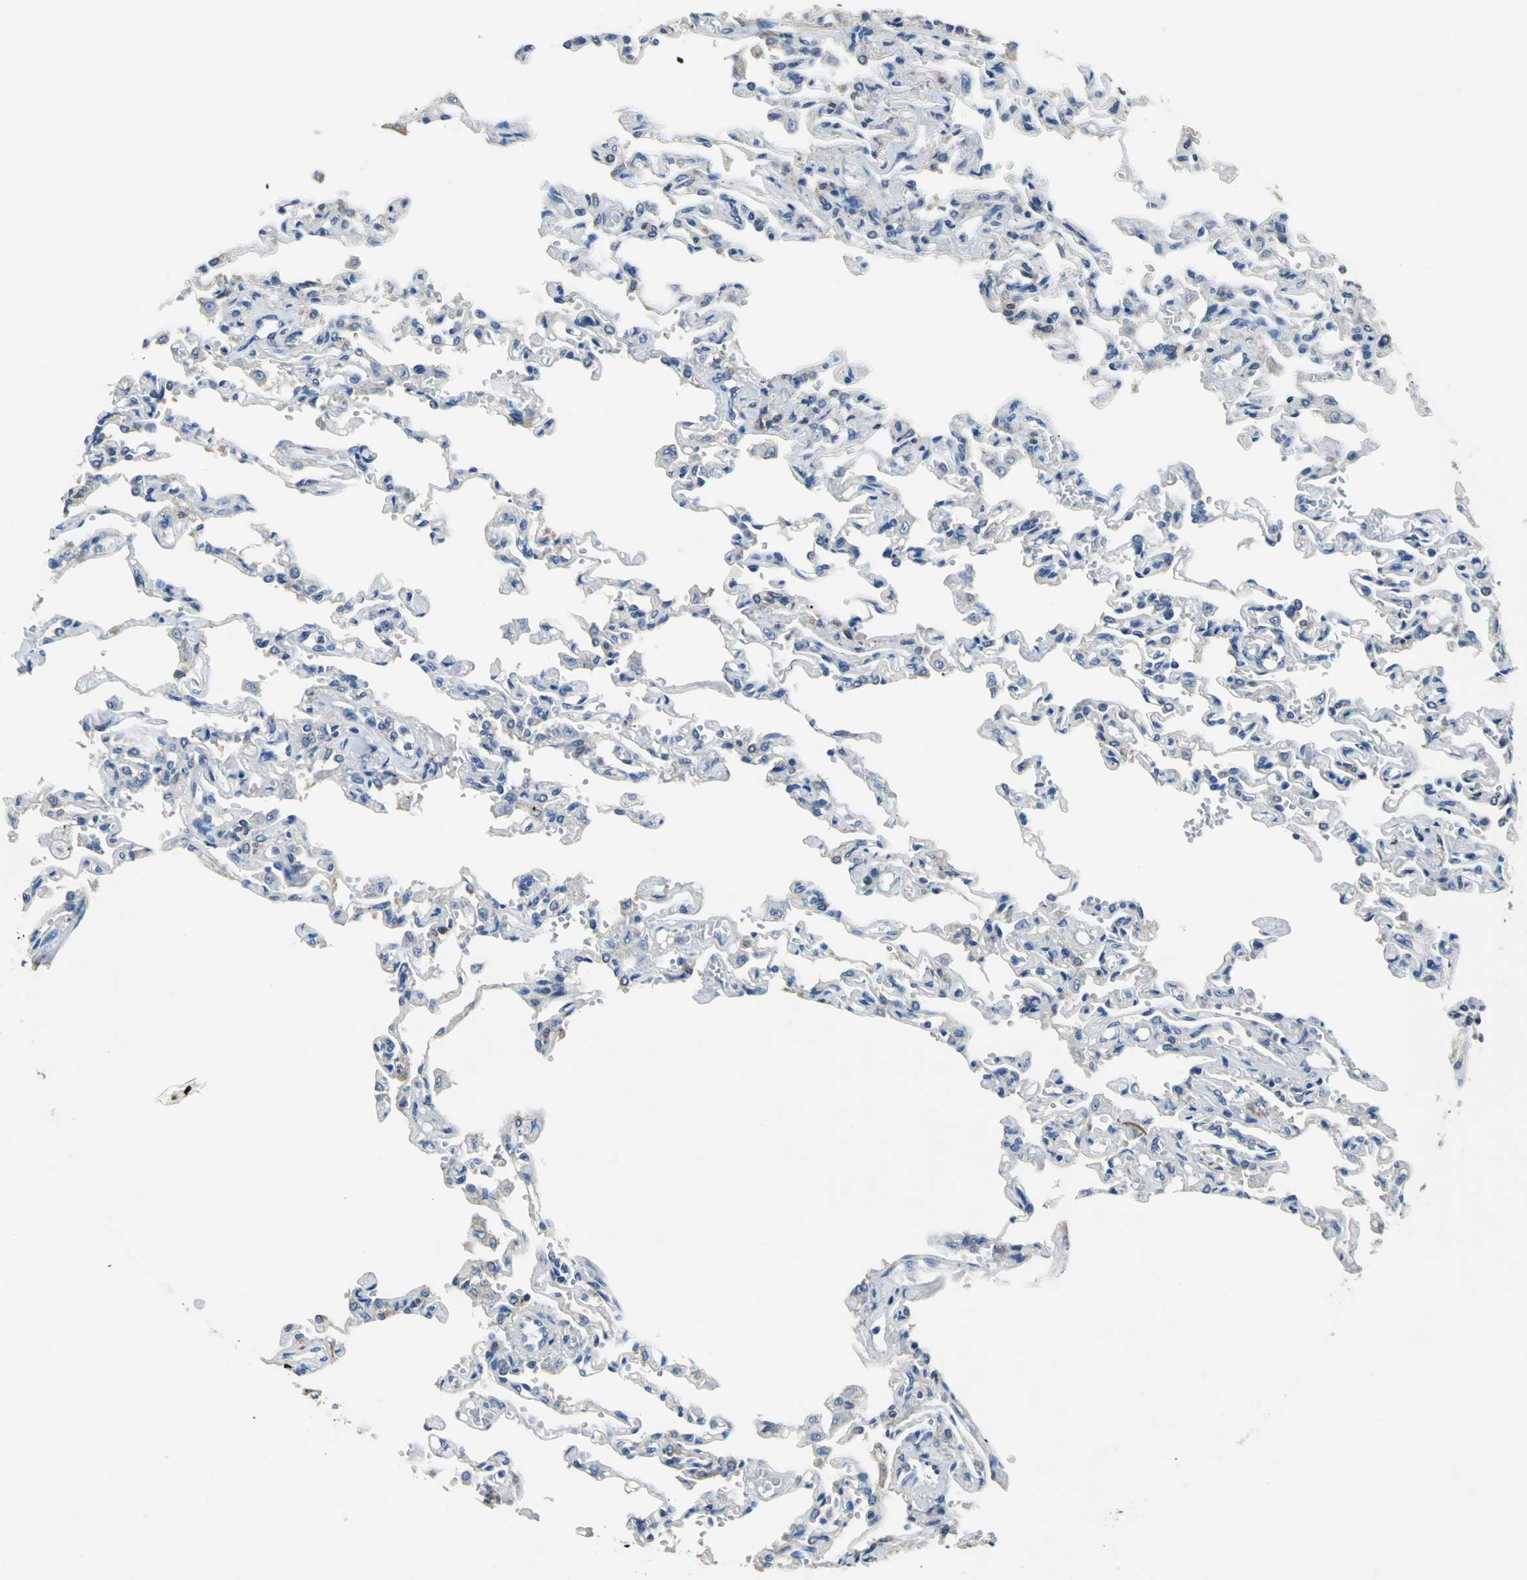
{"staining": {"intensity": "negative", "quantity": "none", "location": "none"}, "tissue": "lung", "cell_type": "Alveolar cells", "image_type": "normal", "snomed": [{"axis": "morphology", "description": "Normal tissue, NOS"}, {"axis": "topography", "description": "Lung"}], "caption": "The photomicrograph exhibits no staining of alveolar cells in normal lung.", "gene": "PRKCA", "patient": {"sex": "male", "age": 21}}